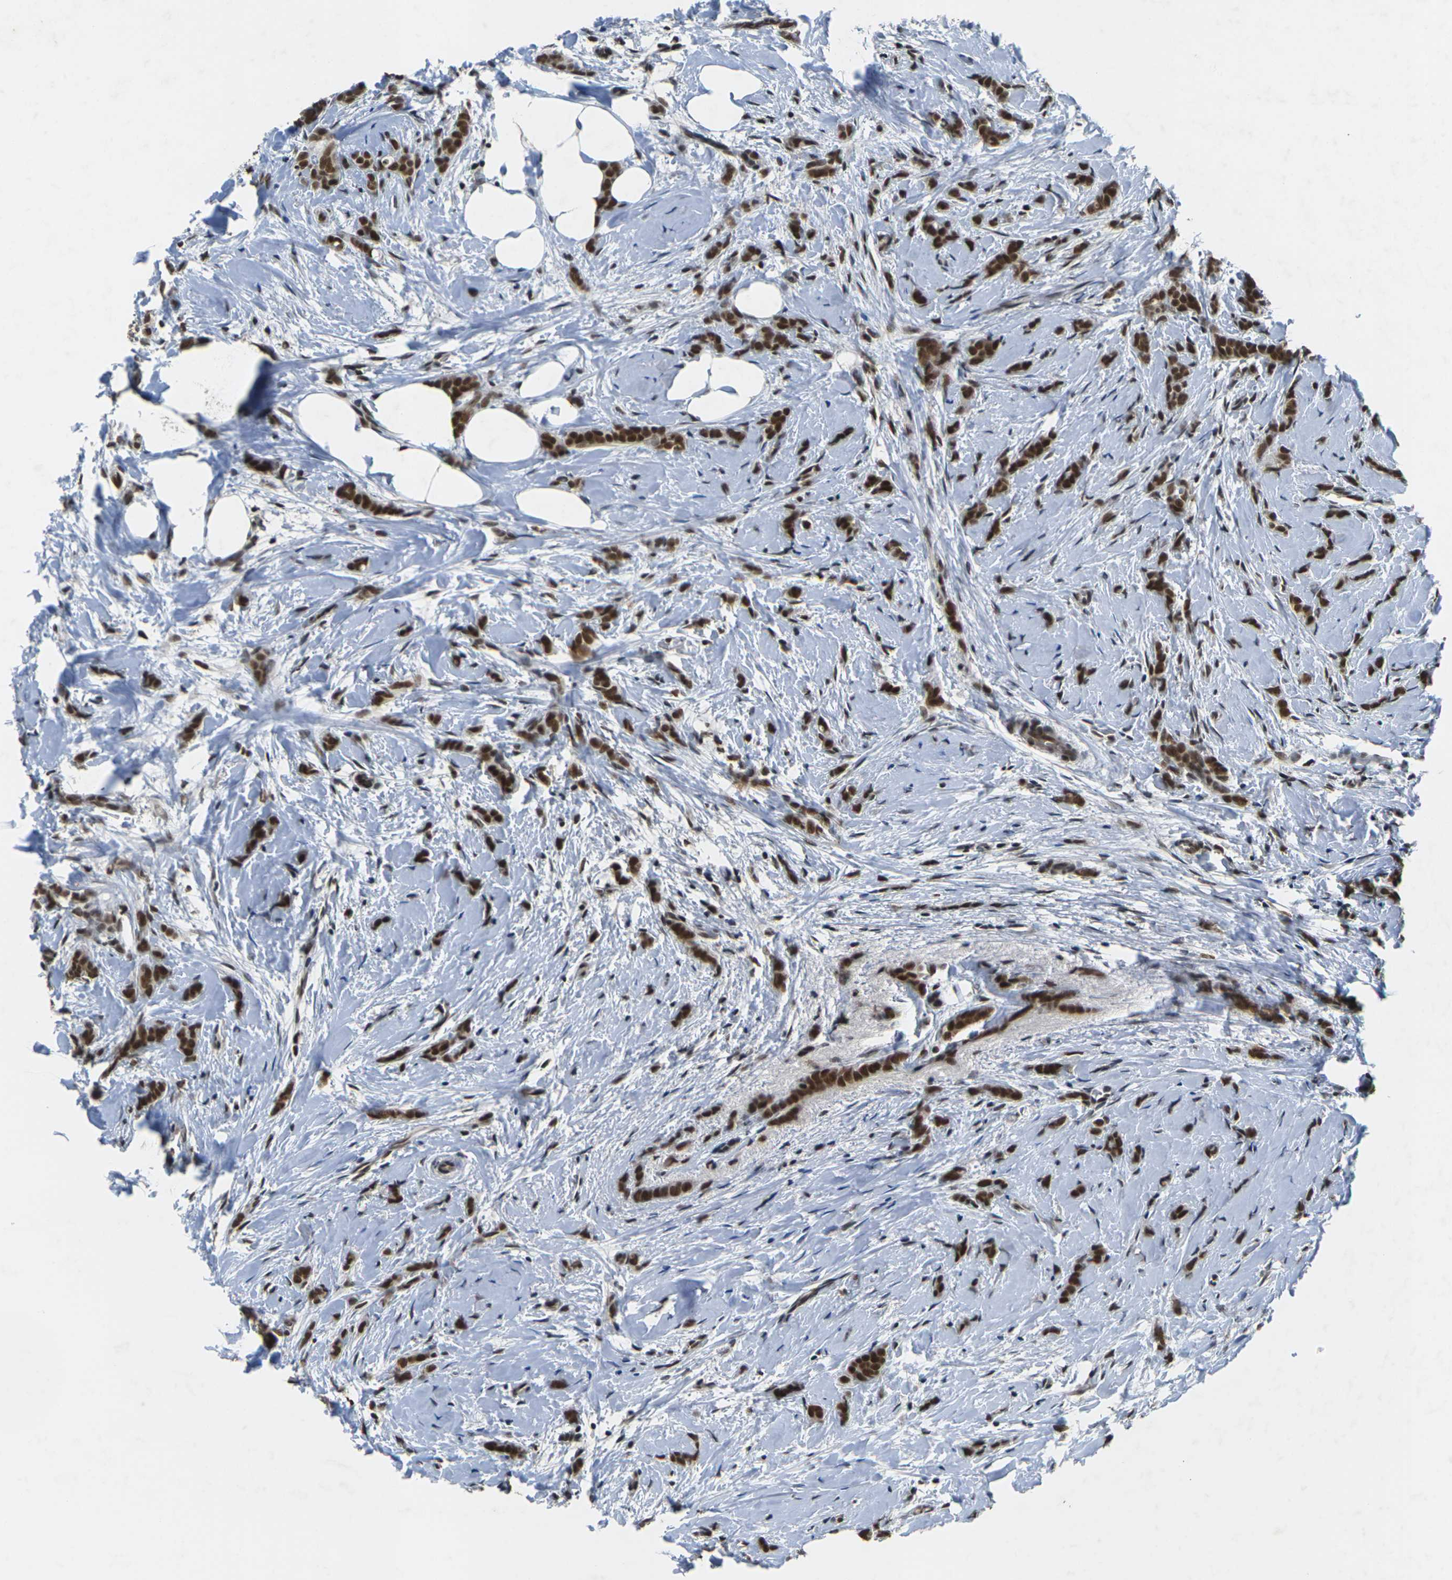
{"staining": {"intensity": "strong", "quantity": ">75%", "location": "nuclear"}, "tissue": "breast cancer", "cell_type": "Tumor cells", "image_type": "cancer", "snomed": [{"axis": "morphology", "description": "Lobular carcinoma, in situ"}, {"axis": "morphology", "description": "Lobular carcinoma"}, {"axis": "topography", "description": "Breast"}], "caption": "This is an image of immunohistochemistry (IHC) staining of breast cancer (lobular carcinoma in situ), which shows strong expression in the nuclear of tumor cells.", "gene": "NELFA", "patient": {"sex": "female", "age": 41}}